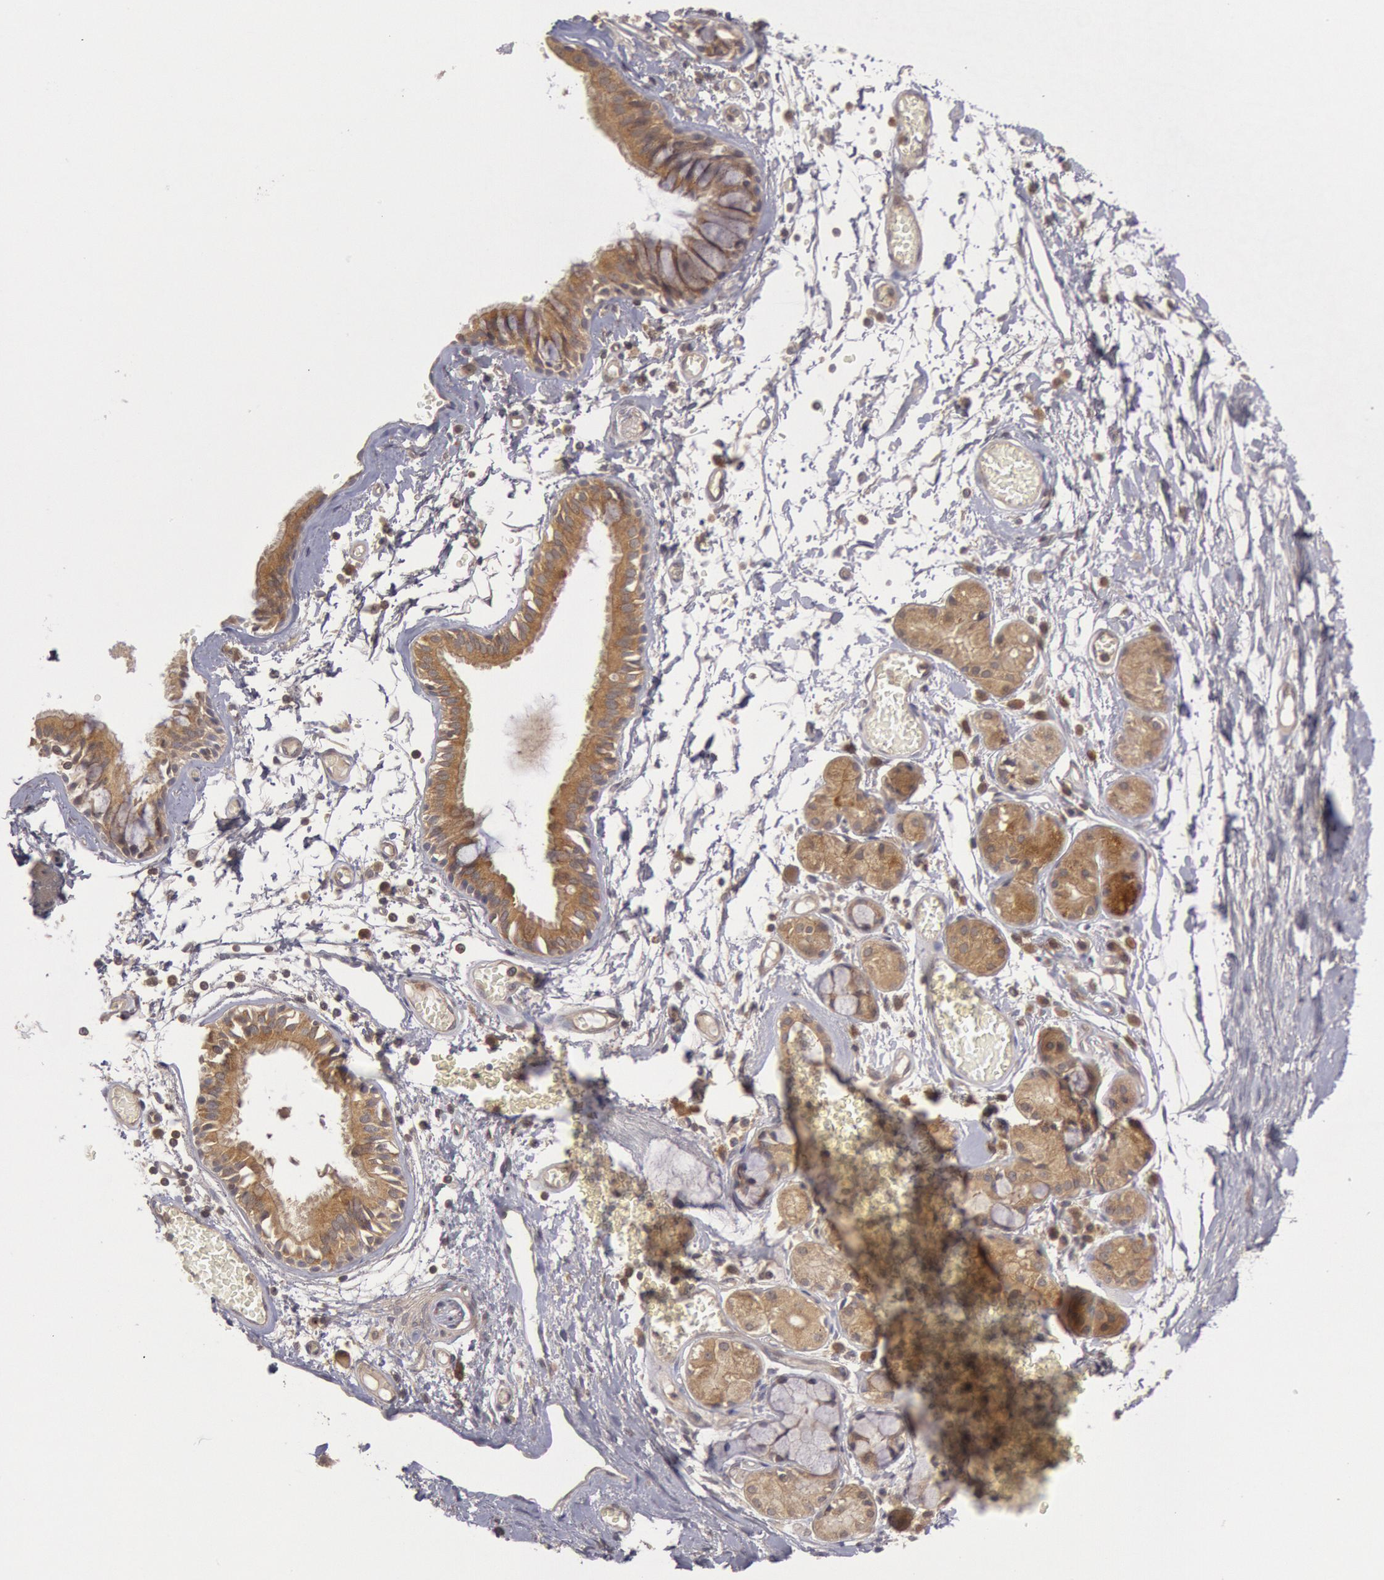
{"staining": {"intensity": "moderate", "quantity": ">75%", "location": "cytoplasmic/membranous"}, "tissue": "bronchus", "cell_type": "Respiratory epithelial cells", "image_type": "normal", "snomed": [{"axis": "morphology", "description": "Normal tissue, NOS"}, {"axis": "topography", "description": "Bronchus"}, {"axis": "topography", "description": "Lung"}], "caption": "Protein expression analysis of unremarkable human bronchus reveals moderate cytoplasmic/membranous expression in about >75% of respiratory epithelial cells. The protein is stained brown, and the nuclei are stained in blue (DAB (3,3'-diaminobenzidine) IHC with brightfield microscopy, high magnification).", "gene": "BRAF", "patient": {"sex": "female", "age": 56}}